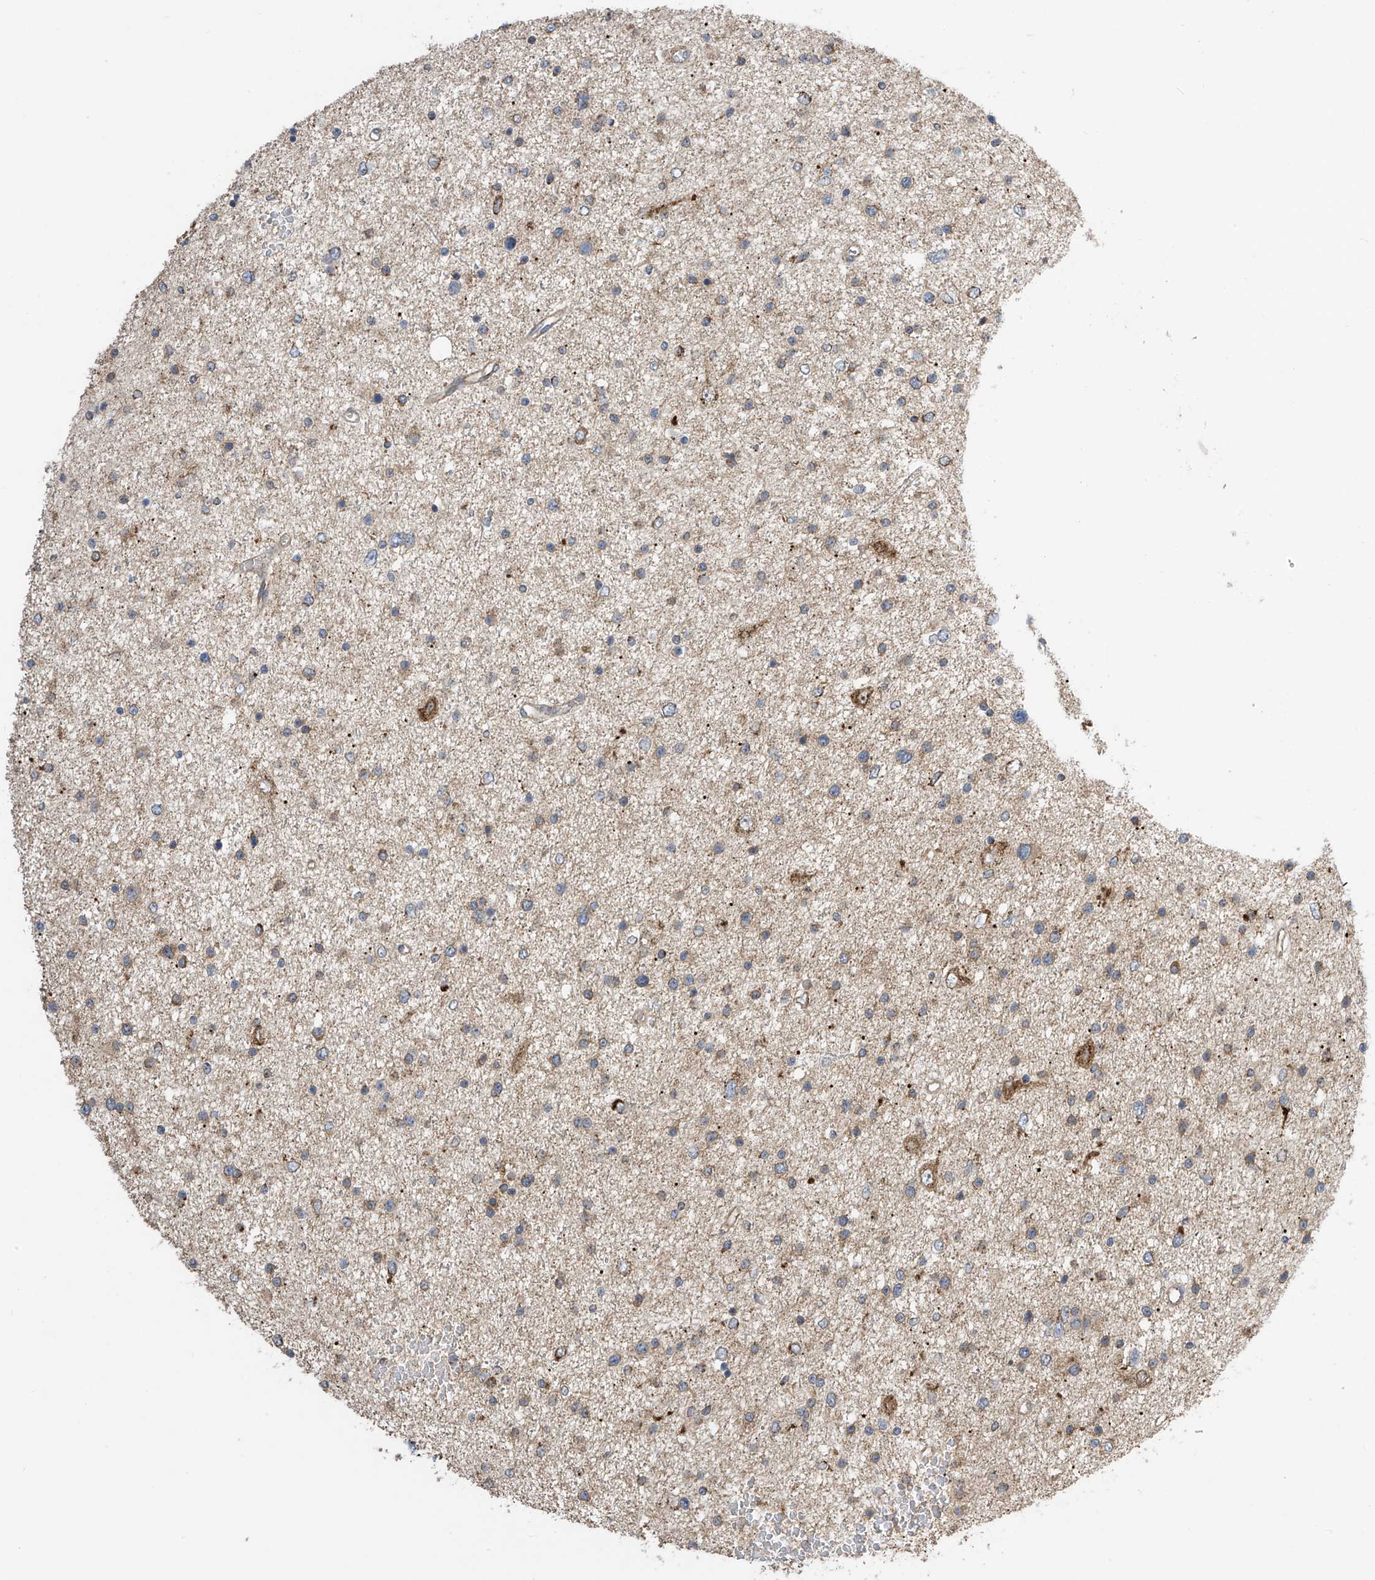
{"staining": {"intensity": "weak", "quantity": "25%-75%", "location": "cytoplasmic/membranous"}, "tissue": "glioma", "cell_type": "Tumor cells", "image_type": "cancer", "snomed": [{"axis": "morphology", "description": "Glioma, malignant, Low grade"}, {"axis": "topography", "description": "Brain"}], "caption": "This histopathology image reveals glioma stained with immunohistochemistry to label a protein in brown. The cytoplasmic/membranous of tumor cells show weak positivity for the protein. Nuclei are counter-stained blue.", "gene": "PNPT1", "patient": {"sex": "female", "age": 37}}